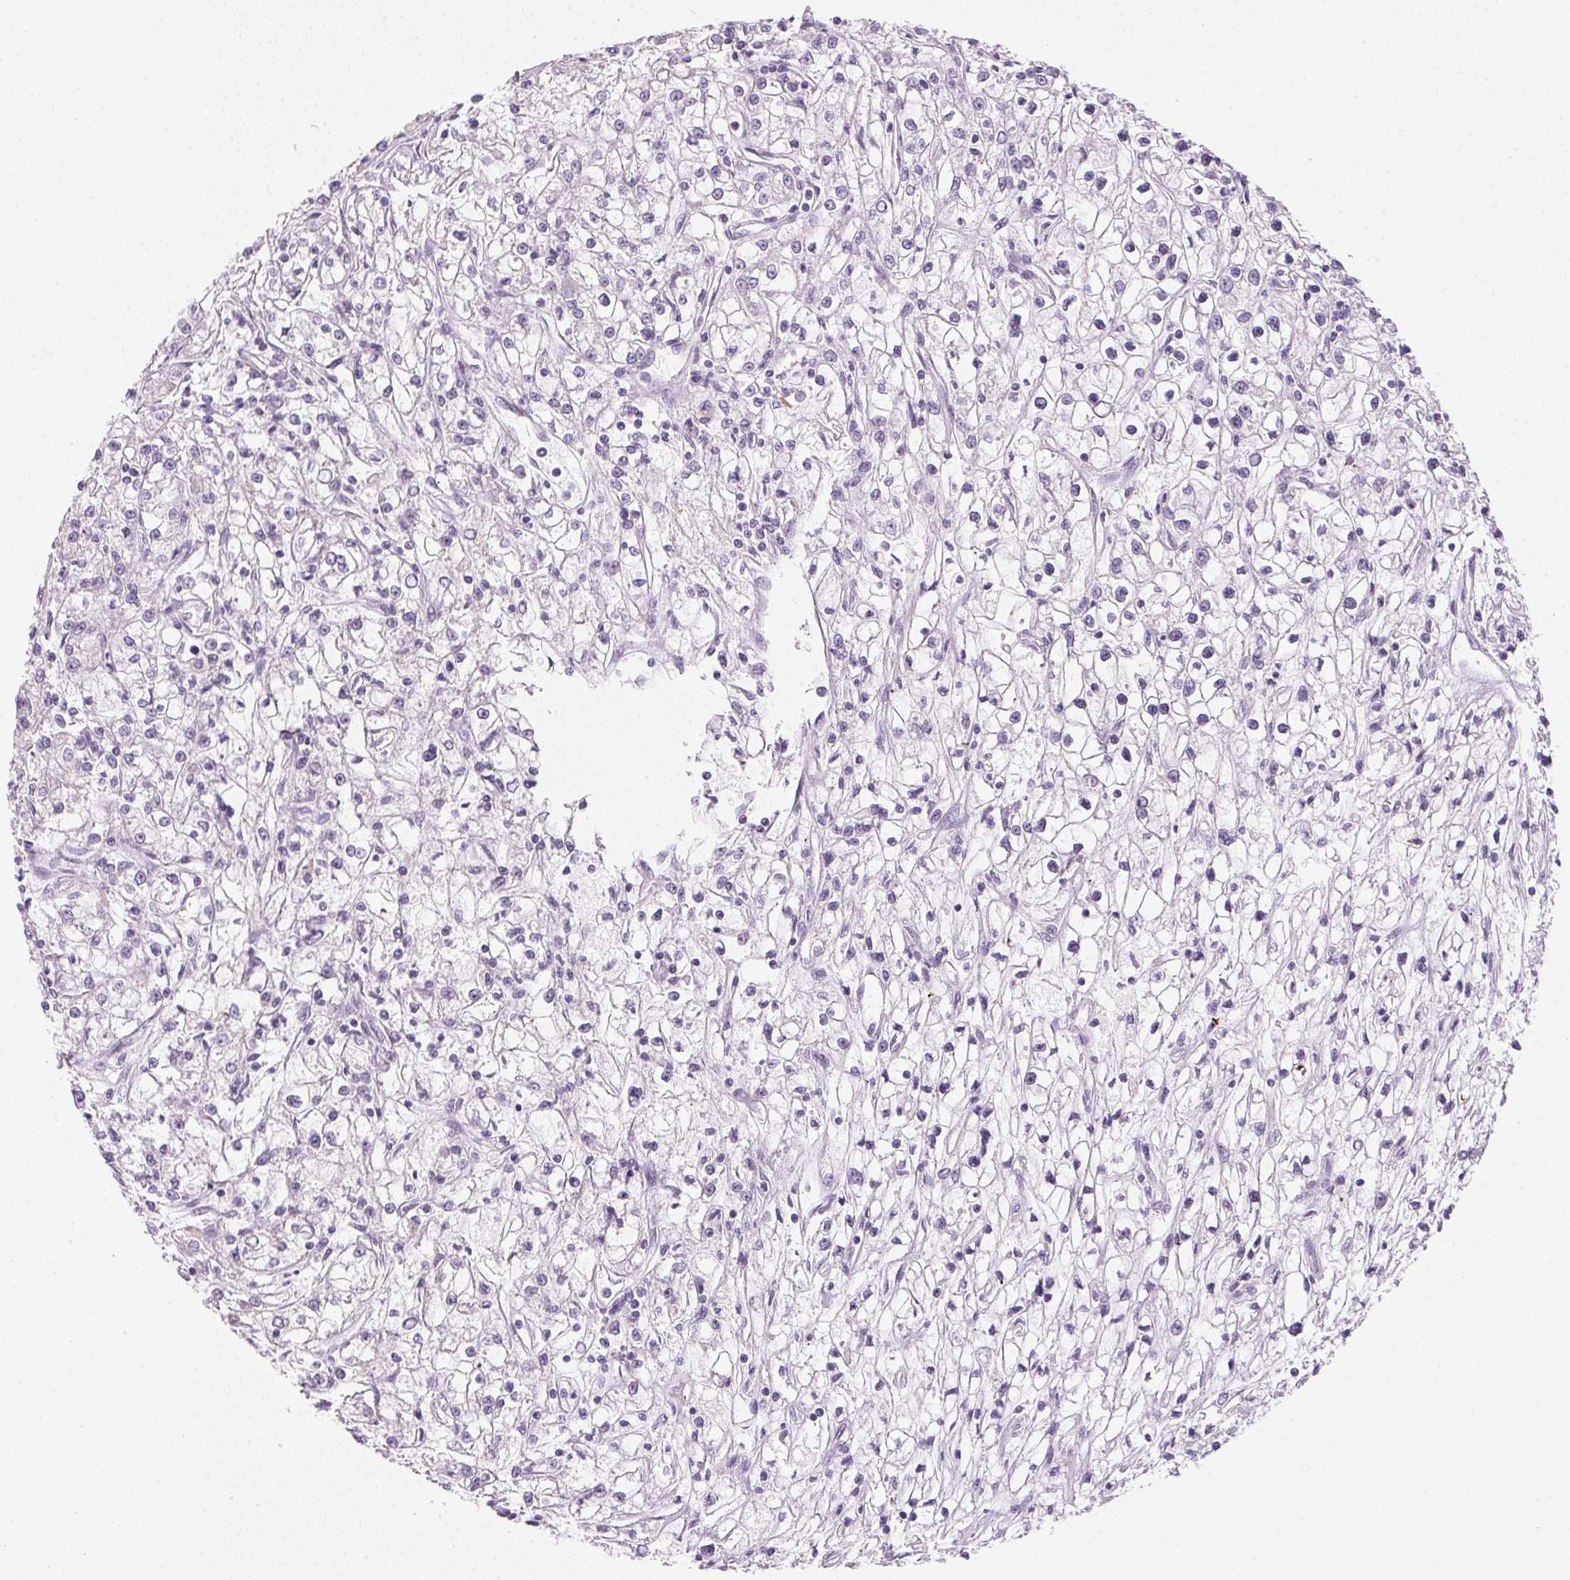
{"staining": {"intensity": "negative", "quantity": "none", "location": "none"}, "tissue": "renal cancer", "cell_type": "Tumor cells", "image_type": "cancer", "snomed": [{"axis": "morphology", "description": "Adenocarcinoma, NOS"}, {"axis": "topography", "description": "Kidney"}], "caption": "DAB (3,3'-diaminobenzidine) immunohistochemical staining of renal cancer (adenocarcinoma) exhibits no significant expression in tumor cells. (DAB immunohistochemistry (IHC) visualized using brightfield microscopy, high magnification).", "gene": "IGFBP1", "patient": {"sex": "female", "age": 59}}